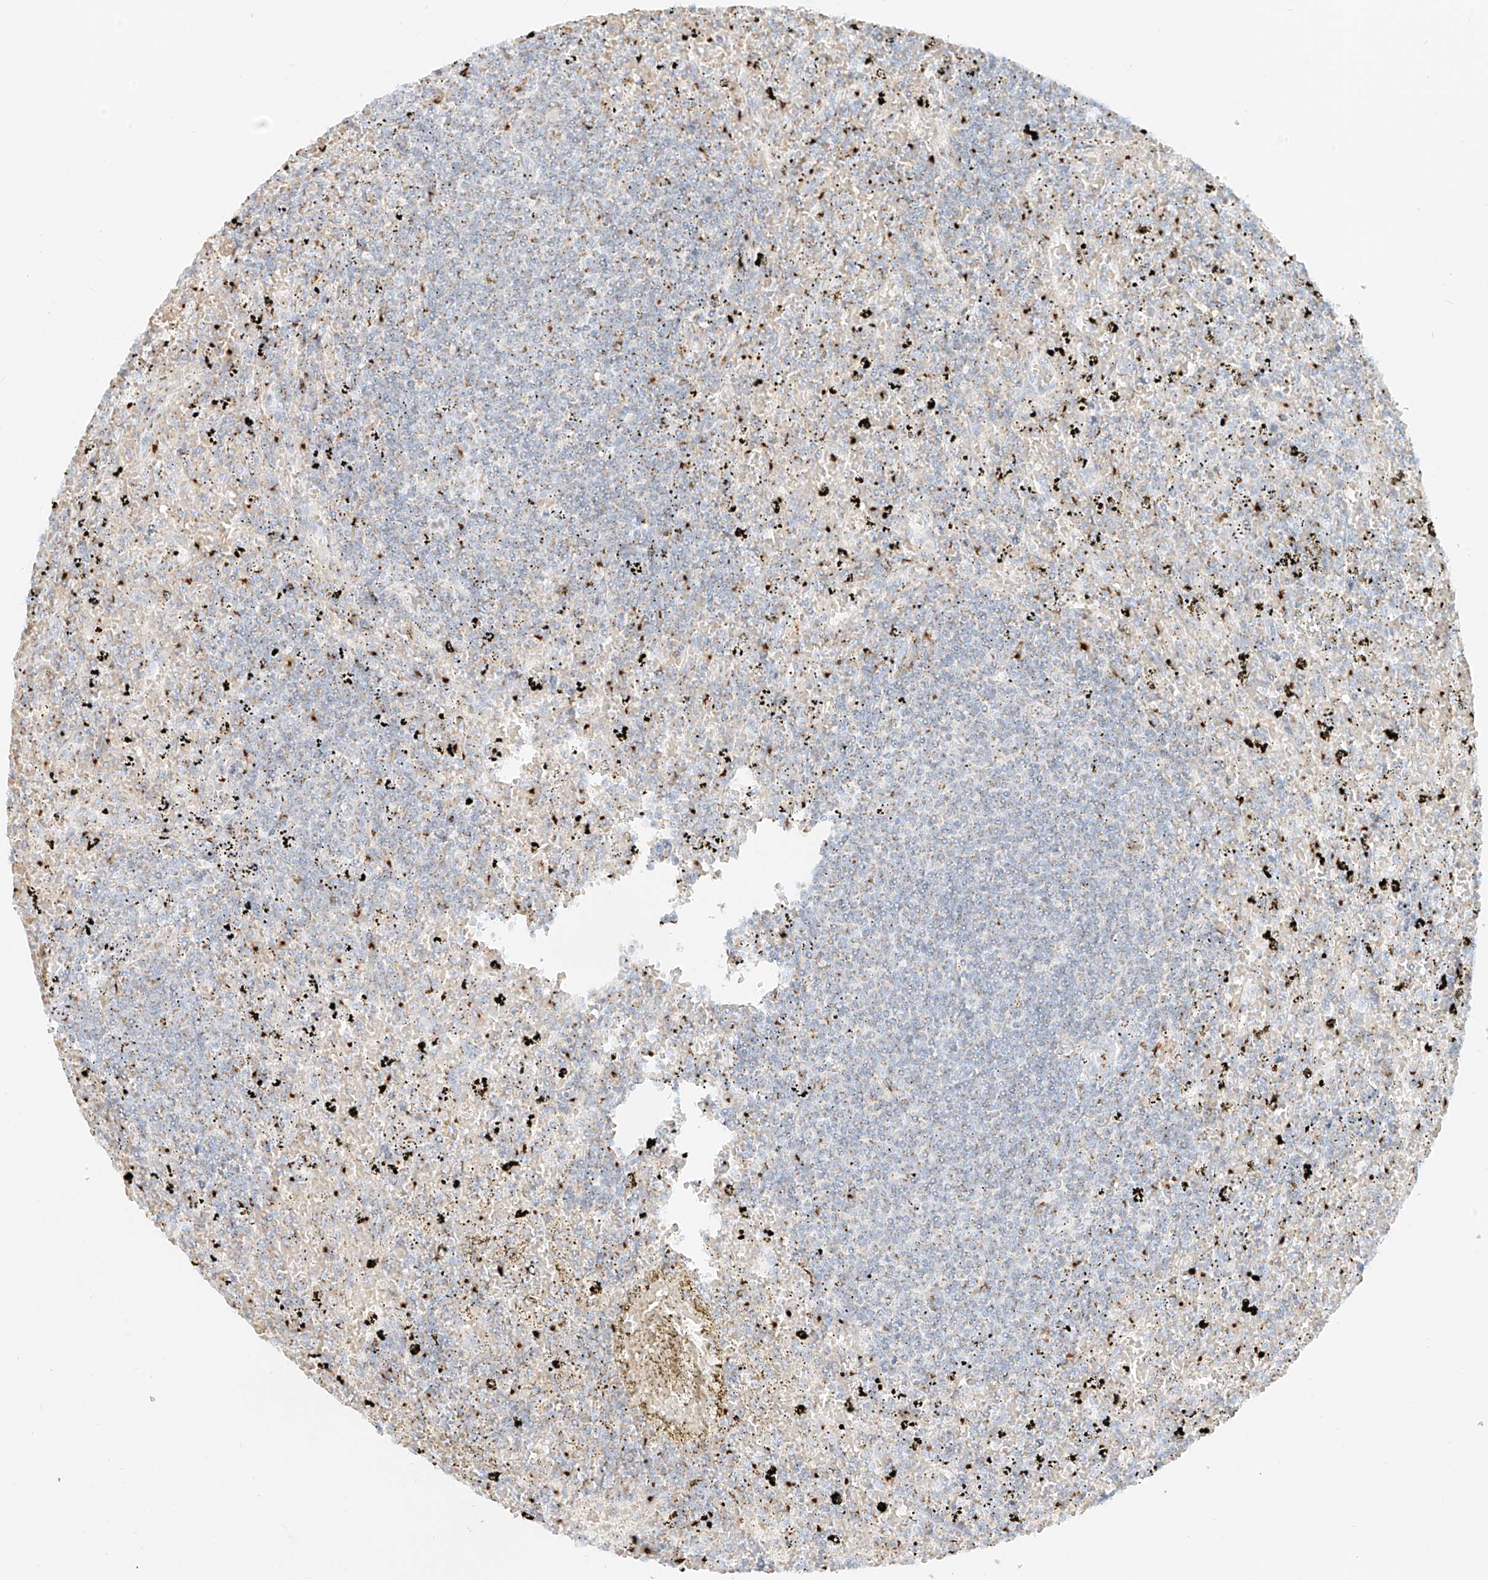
{"staining": {"intensity": "weak", "quantity": "<25%", "location": "cytoplasmic/membranous"}, "tissue": "lymphoma", "cell_type": "Tumor cells", "image_type": "cancer", "snomed": [{"axis": "morphology", "description": "Malignant lymphoma, non-Hodgkin's type, Low grade"}, {"axis": "topography", "description": "Spleen"}], "caption": "The image displays no significant expression in tumor cells of lymphoma.", "gene": "TMEM87B", "patient": {"sex": "male", "age": 76}}